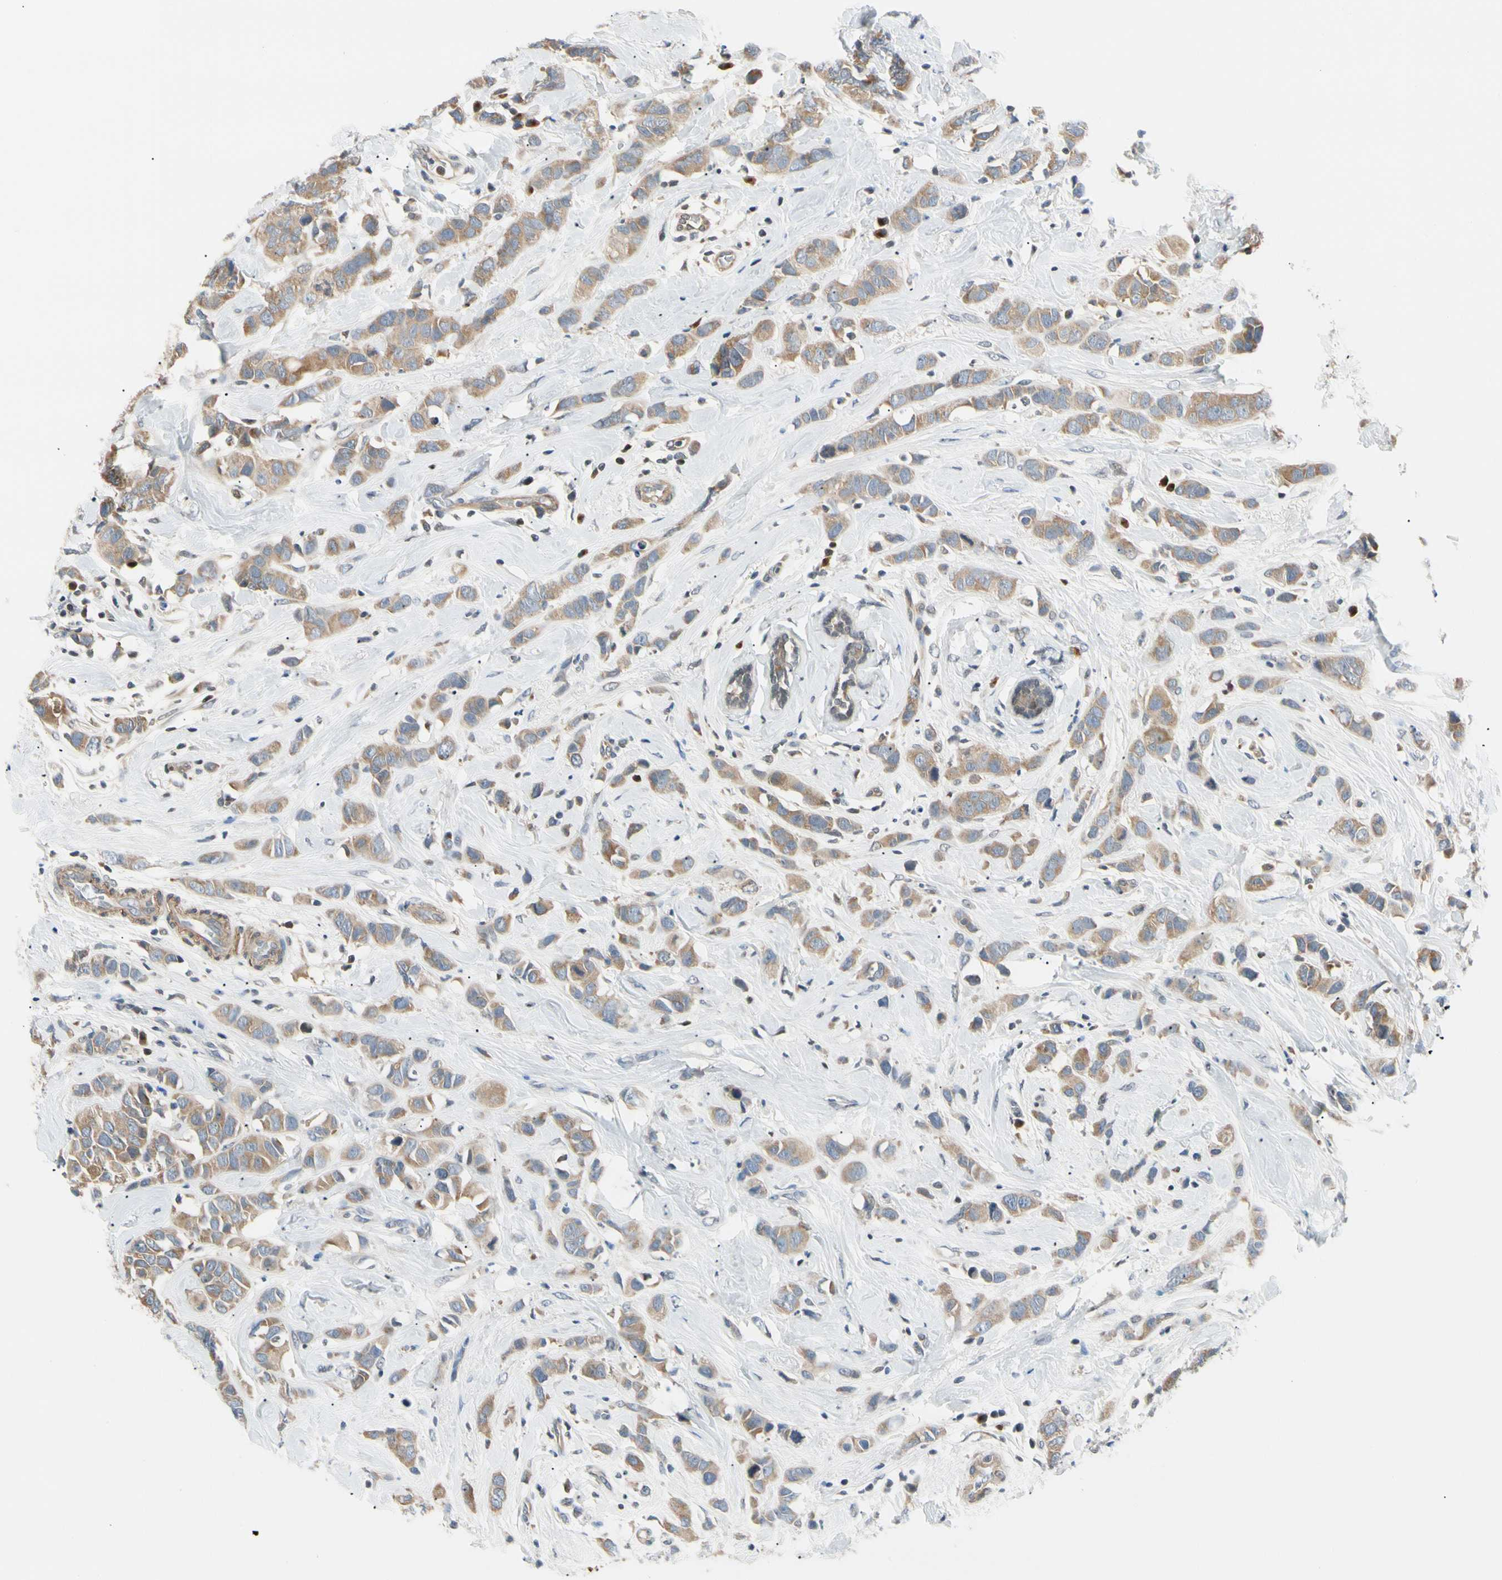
{"staining": {"intensity": "moderate", "quantity": ">75%", "location": "cytoplasmic/membranous"}, "tissue": "breast cancer", "cell_type": "Tumor cells", "image_type": "cancer", "snomed": [{"axis": "morphology", "description": "Normal tissue, NOS"}, {"axis": "morphology", "description": "Duct carcinoma"}, {"axis": "topography", "description": "Breast"}], "caption": "High-magnification brightfield microscopy of breast intraductal carcinoma stained with DAB (brown) and counterstained with hematoxylin (blue). tumor cells exhibit moderate cytoplasmic/membranous positivity is appreciated in about>75% of cells.", "gene": "SEC23B", "patient": {"sex": "female", "age": 50}}